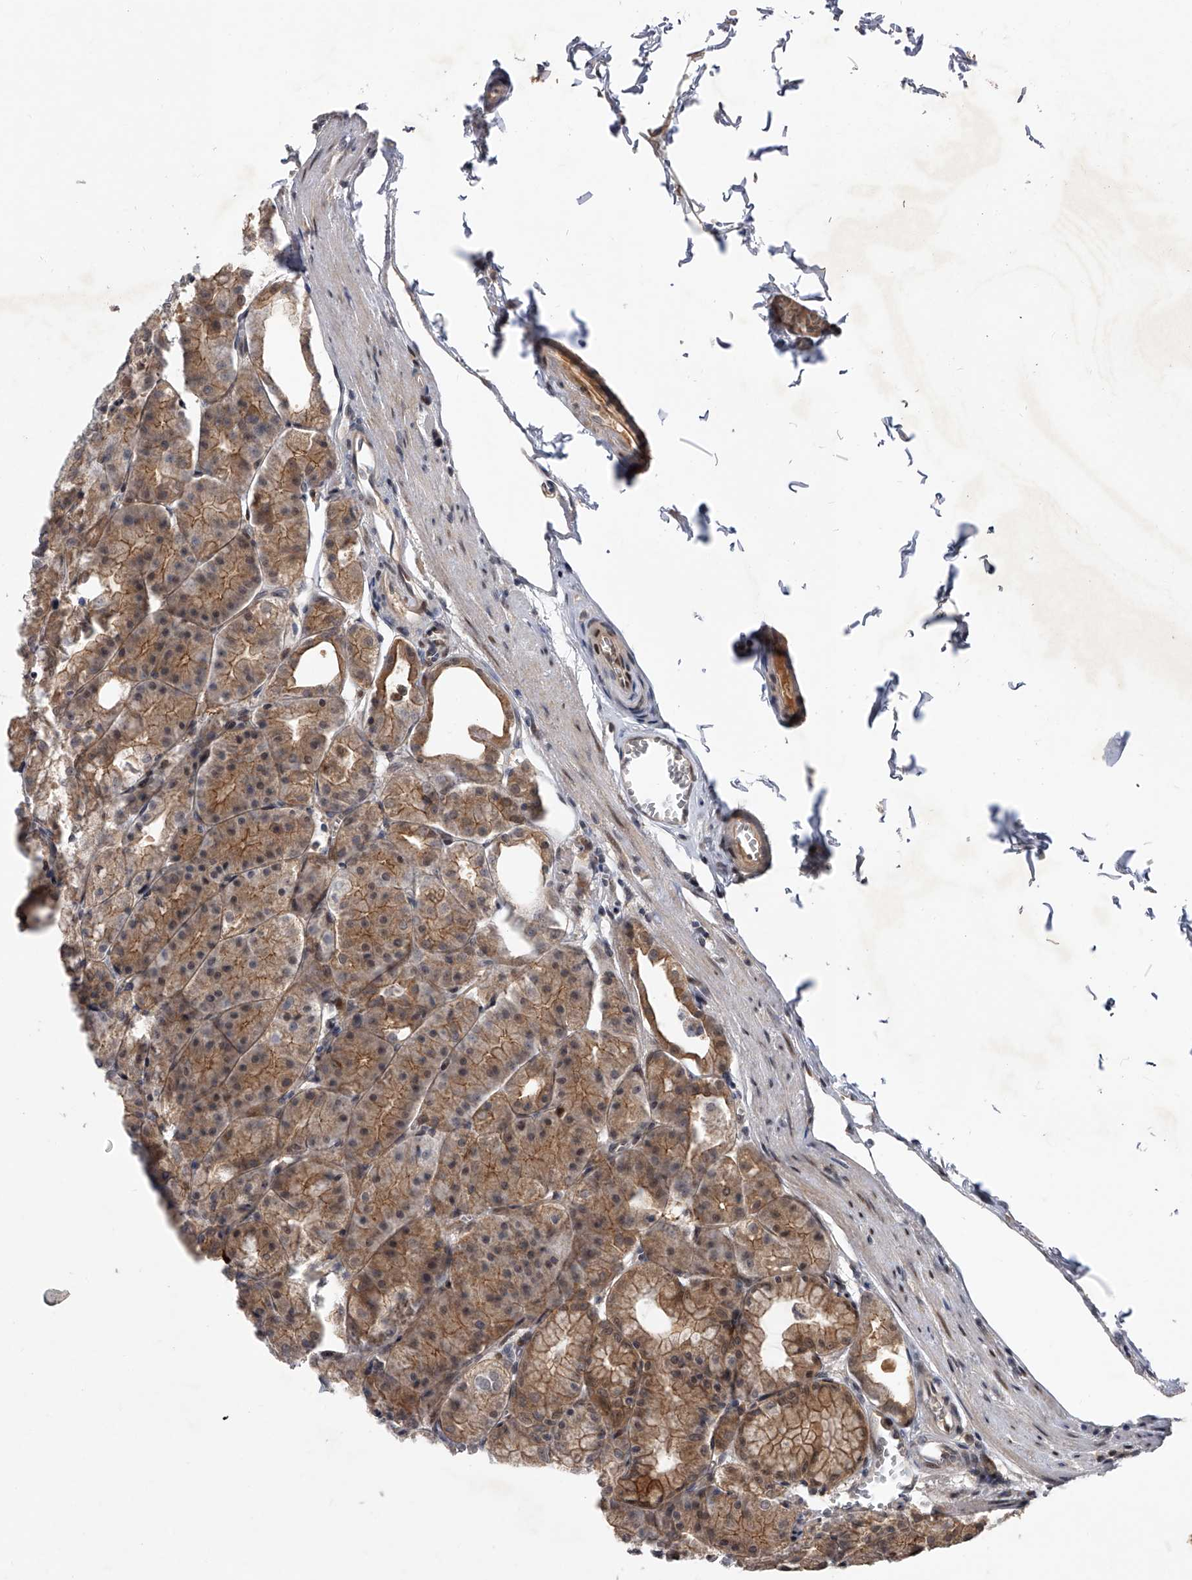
{"staining": {"intensity": "moderate", "quantity": ">75%", "location": "cytoplasmic/membranous,nuclear"}, "tissue": "stomach", "cell_type": "Glandular cells", "image_type": "normal", "snomed": [{"axis": "morphology", "description": "Normal tissue, NOS"}, {"axis": "topography", "description": "Stomach, lower"}], "caption": "A photomicrograph of stomach stained for a protein displays moderate cytoplasmic/membranous,nuclear brown staining in glandular cells.", "gene": "RWDD2A", "patient": {"sex": "male", "age": 71}}